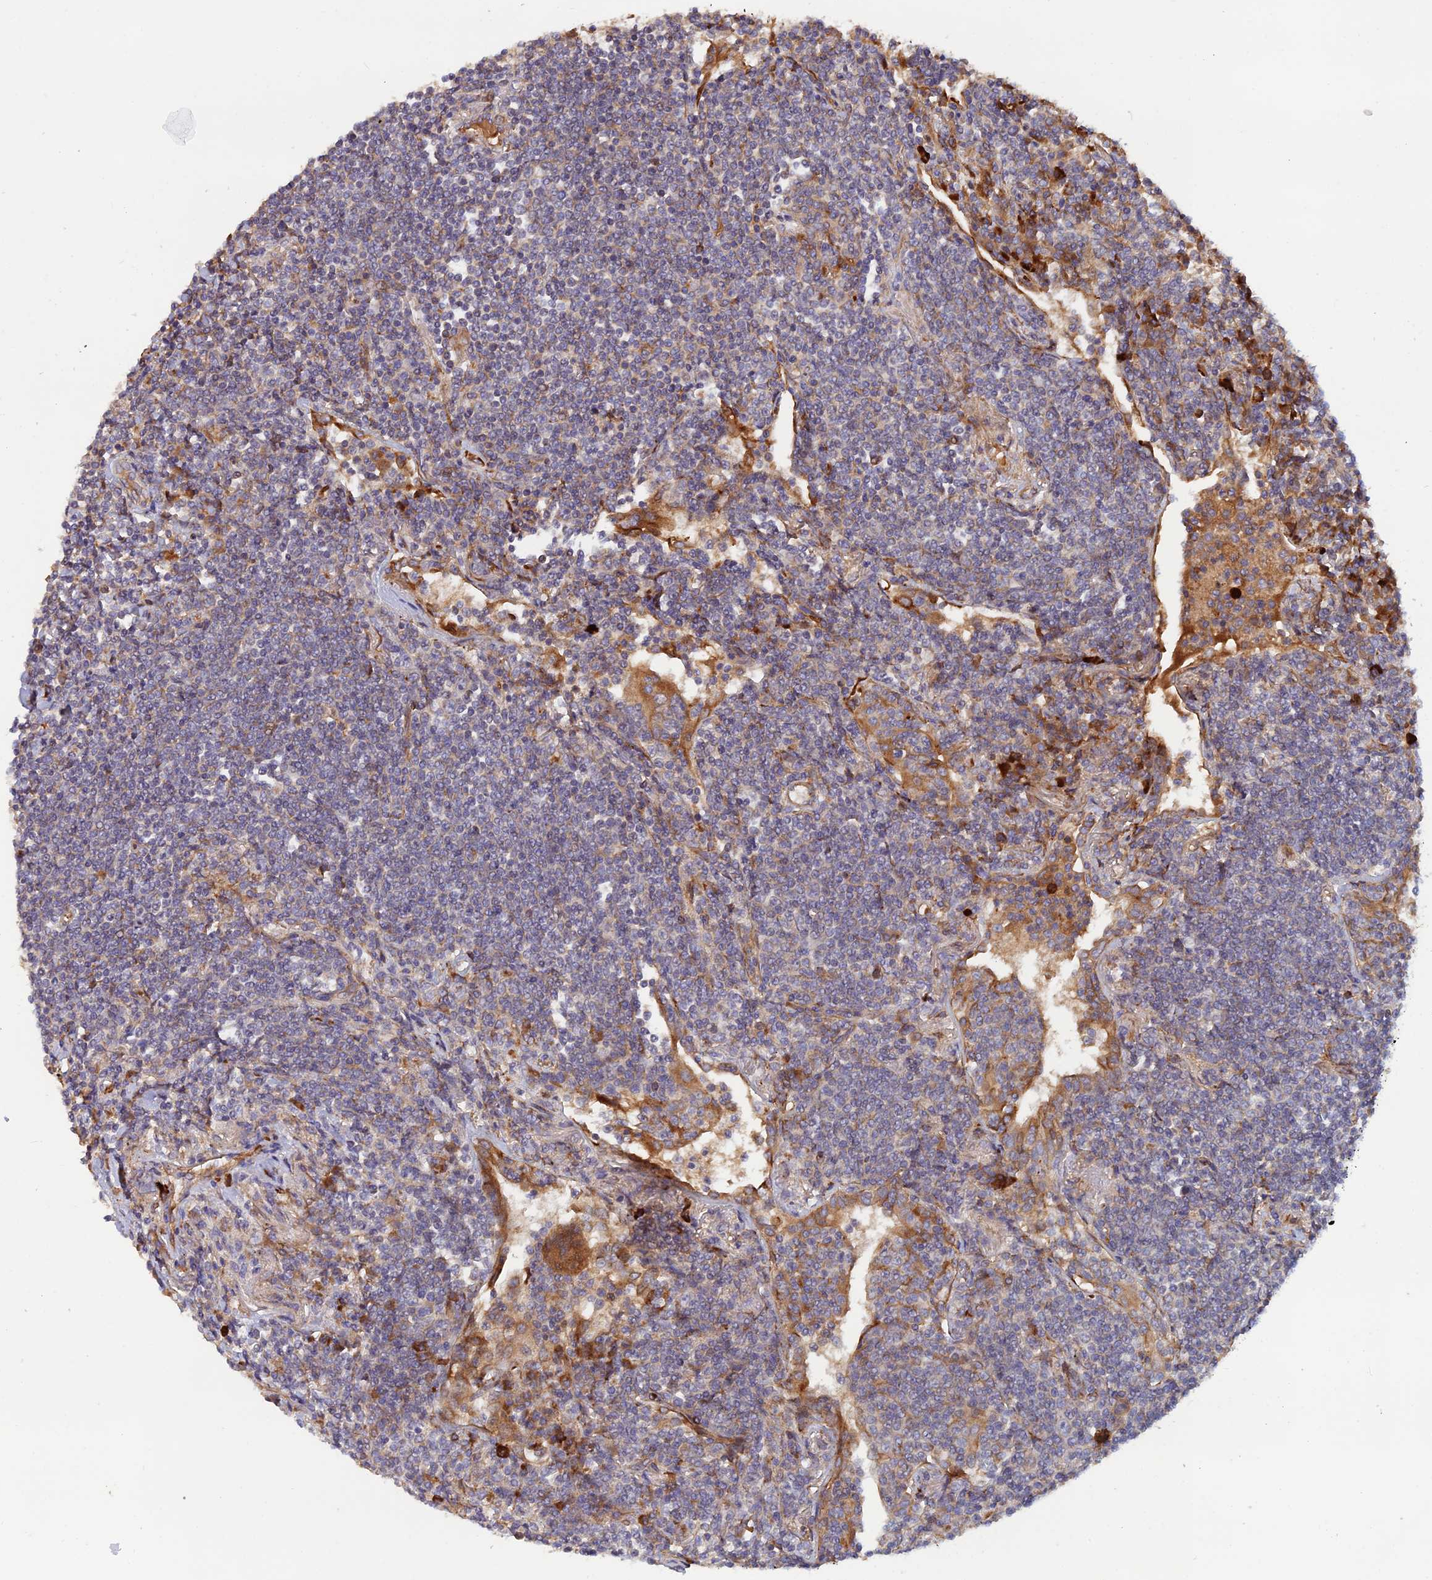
{"staining": {"intensity": "negative", "quantity": "none", "location": "none"}, "tissue": "lymphoma", "cell_type": "Tumor cells", "image_type": "cancer", "snomed": [{"axis": "morphology", "description": "Malignant lymphoma, non-Hodgkin's type, Low grade"}, {"axis": "topography", "description": "Lung"}], "caption": "DAB immunohistochemical staining of human lymphoma displays no significant staining in tumor cells. The staining is performed using DAB brown chromogen with nuclei counter-stained in using hematoxylin.", "gene": "GMCL1", "patient": {"sex": "female", "age": 71}}